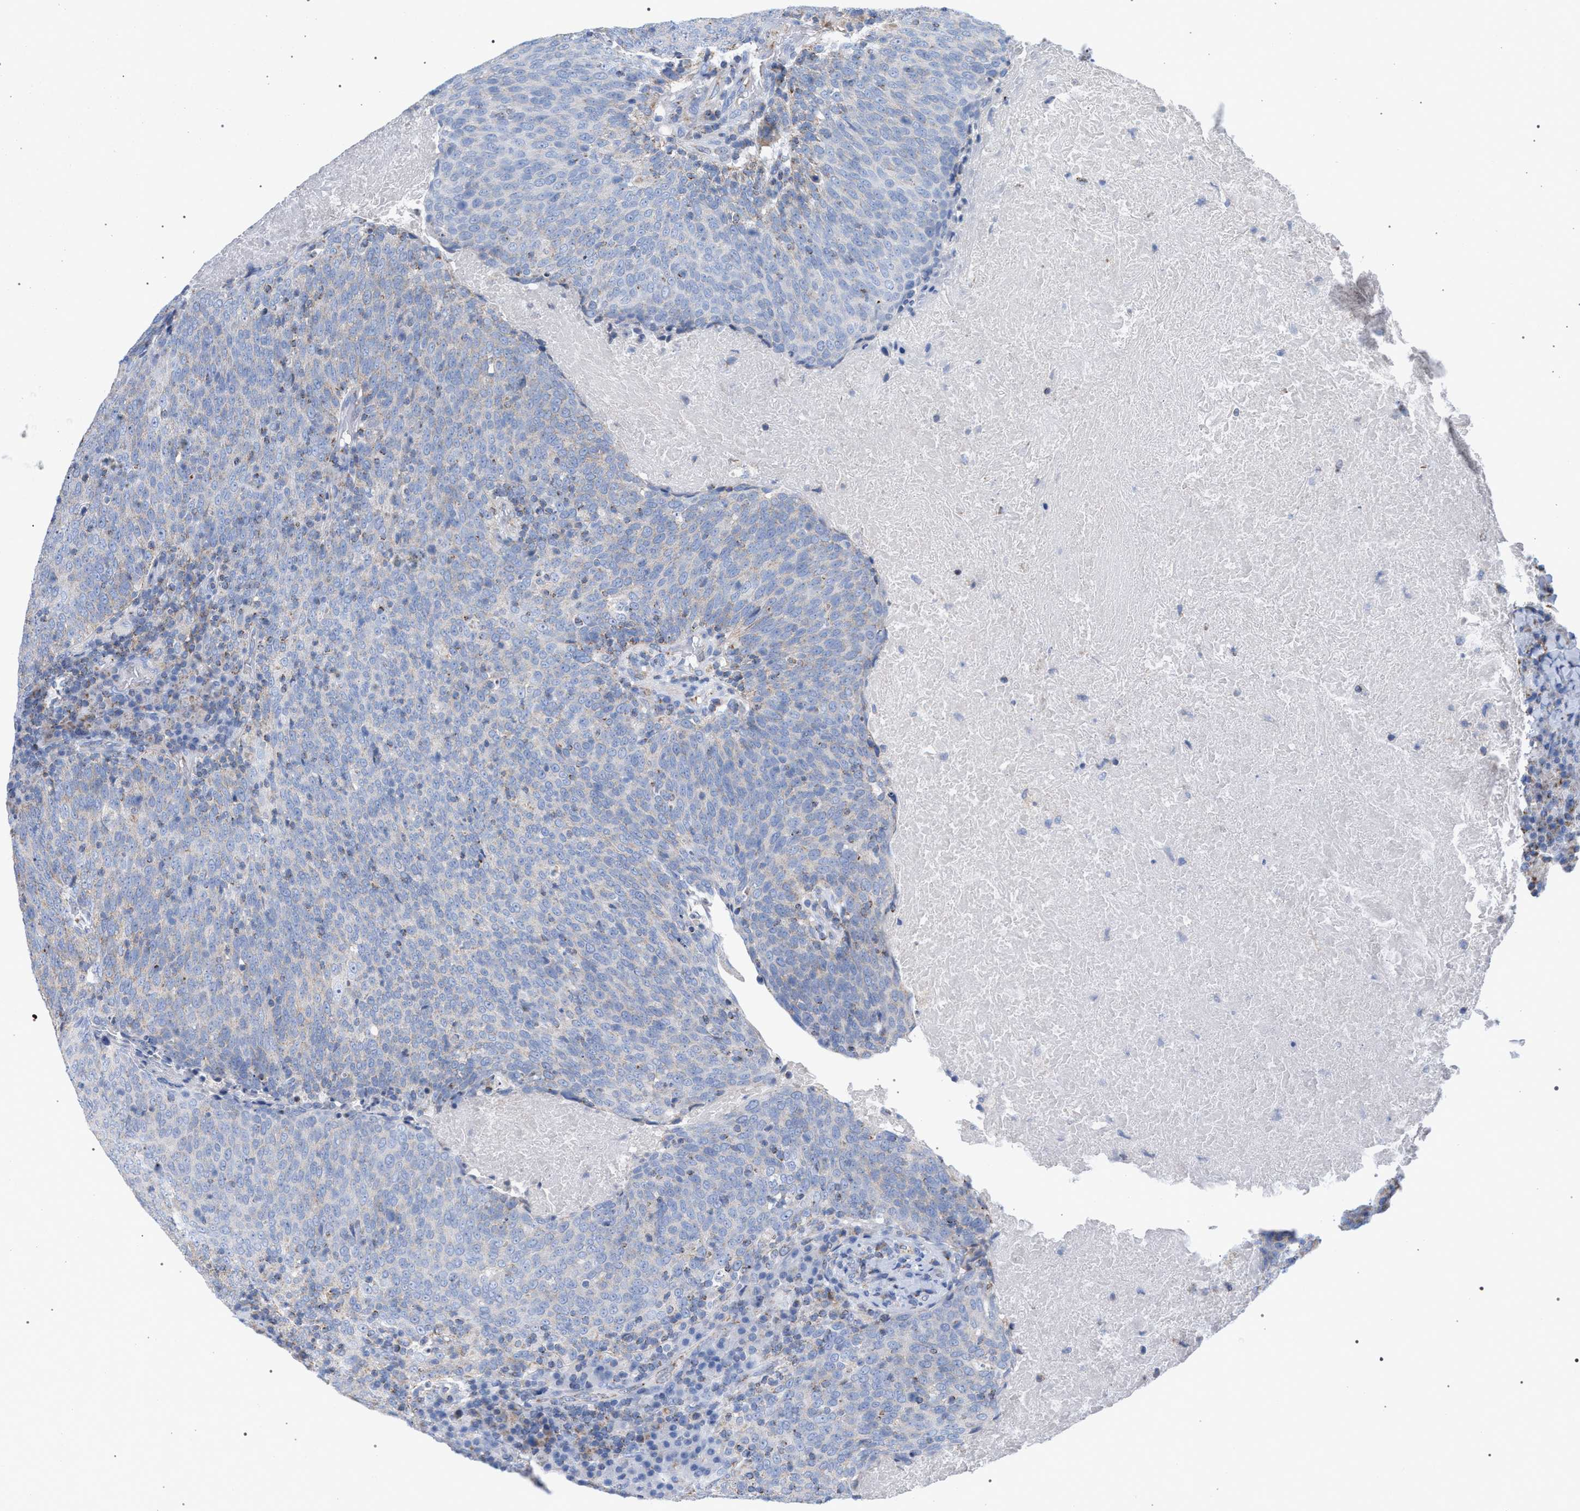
{"staining": {"intensity": "negative", "quantity": "none", "location": "none"}, "tissue": "head and neck cancer", "cell_type": "Tumor cells", "image_type": "cancer", "snomed": [{"axis": "morphology", "description": "Squamous cell carcinoma, NOS"}, {"axis": "morphology", "description": "Squamous cell carcinoma, metastatic, NOS"}, {"axis": "topography", "description": "Lymph node"}, {"axis": "topography", "description": "Head-Neck"}], "caption": "This histopathology image is of head and neck cancer stained with immunohistochemistry to label a protein in brown with the nuclei are counter-stained blue. There is no expression in tumor cells. (DAB (3,3'-diaminobenzidine) immunohistochemistry (IHC) with hematoxylin counter stain).", "gene": "ECI2", "patient": {"sex": "male", "age": 62}}